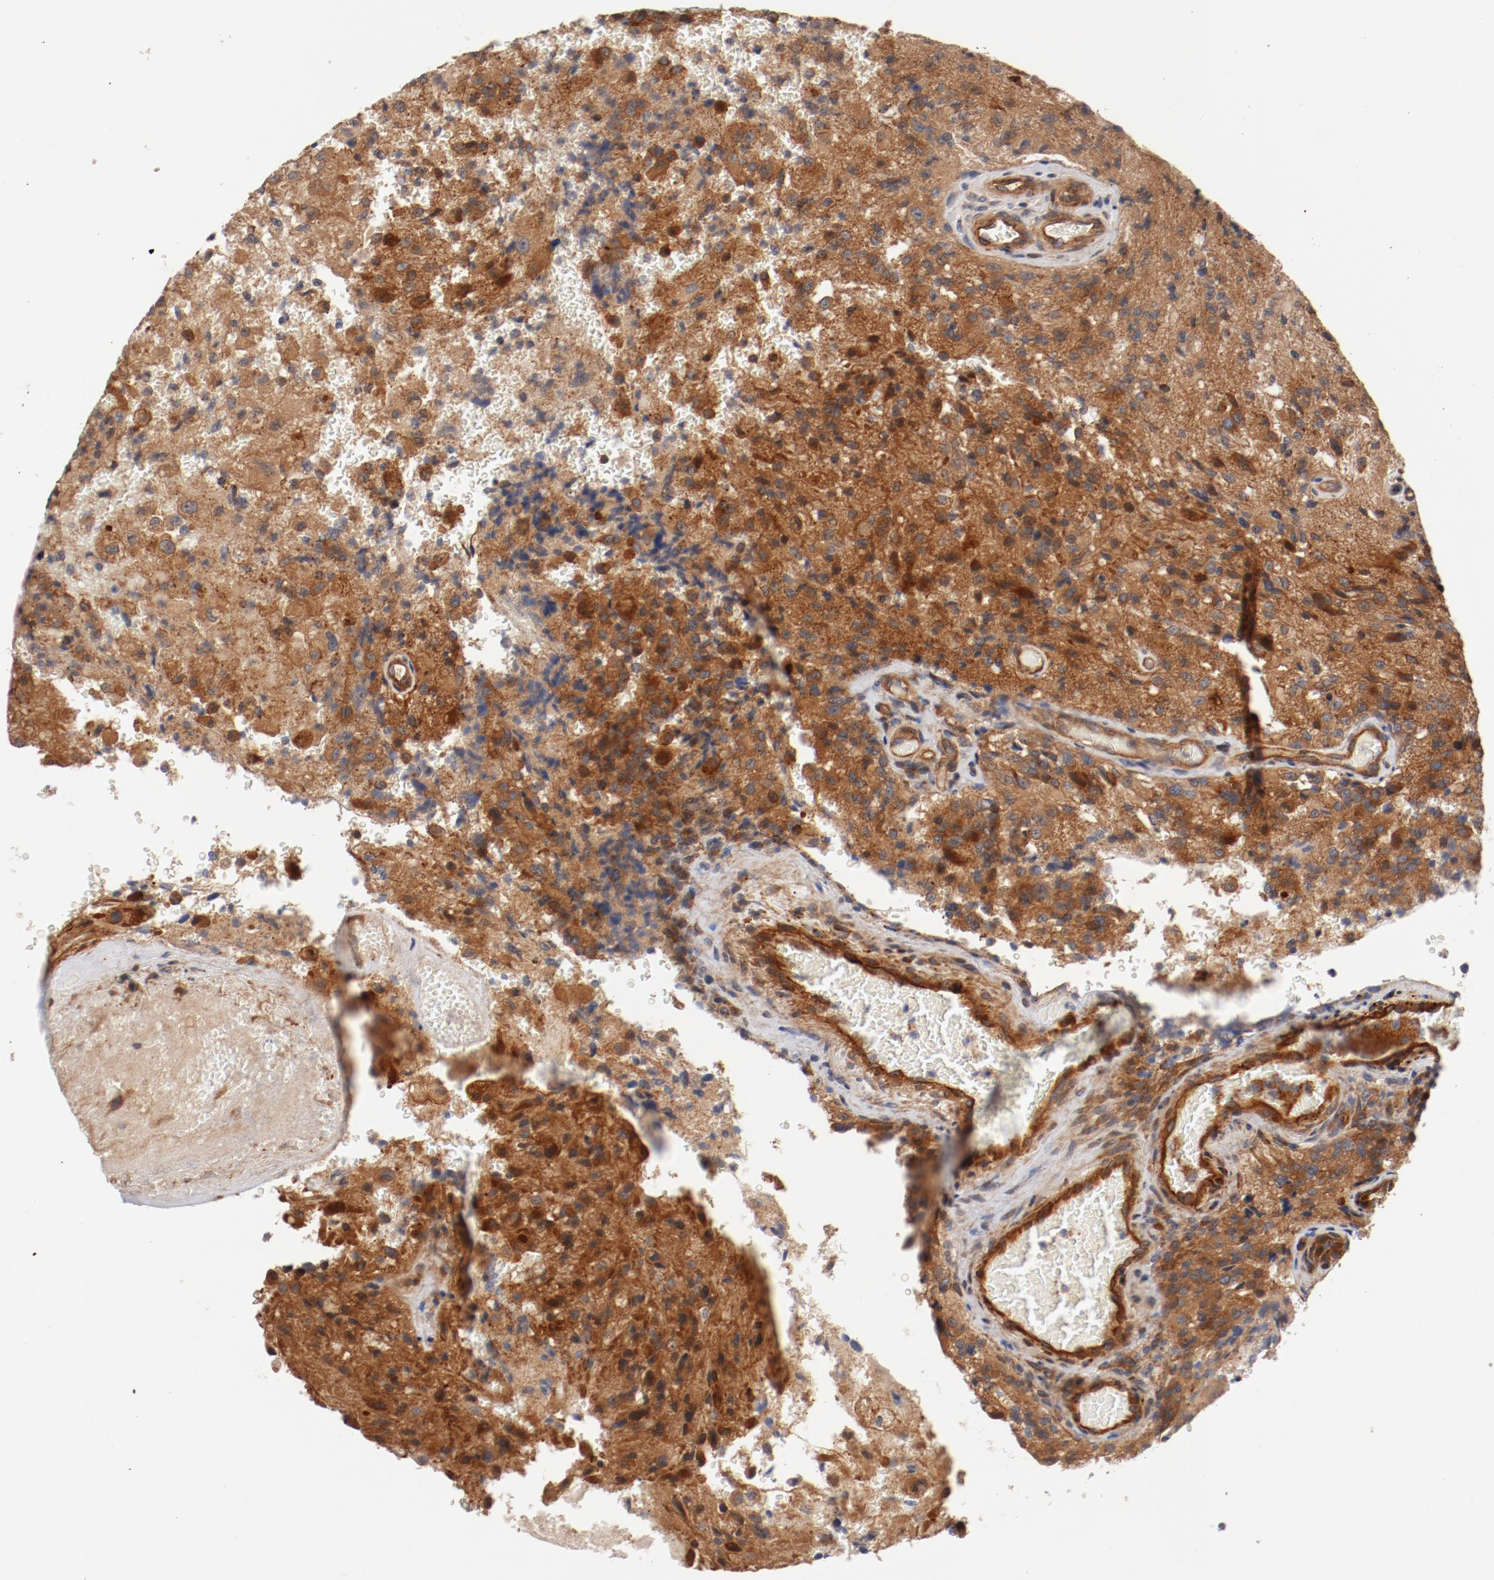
{"staining": {"intensity": "moderate", "quantity": ">75%", "location": "cytoplasmic/membranous"}, "tissue": "glioma", "cell_type": "Tumor cells", "image_type": "cancer", "snomed": [{"axis": "morphology", "description": "Normal tissue, NOS"}, {"axis": "morphology", "description": "Glioma, malignant, High grade"}, {"axis": "topography", "description": "Cerebral cortex"}], "caption": "Malignant glioma (high-grade) tissue reveals moderate cytoplasmic/membranous staining in about >75% of tumor cells, visualized by immunohistochemistry.", "gene": "PITPNM2", "patient": {"sex": "male", "age": 56}}